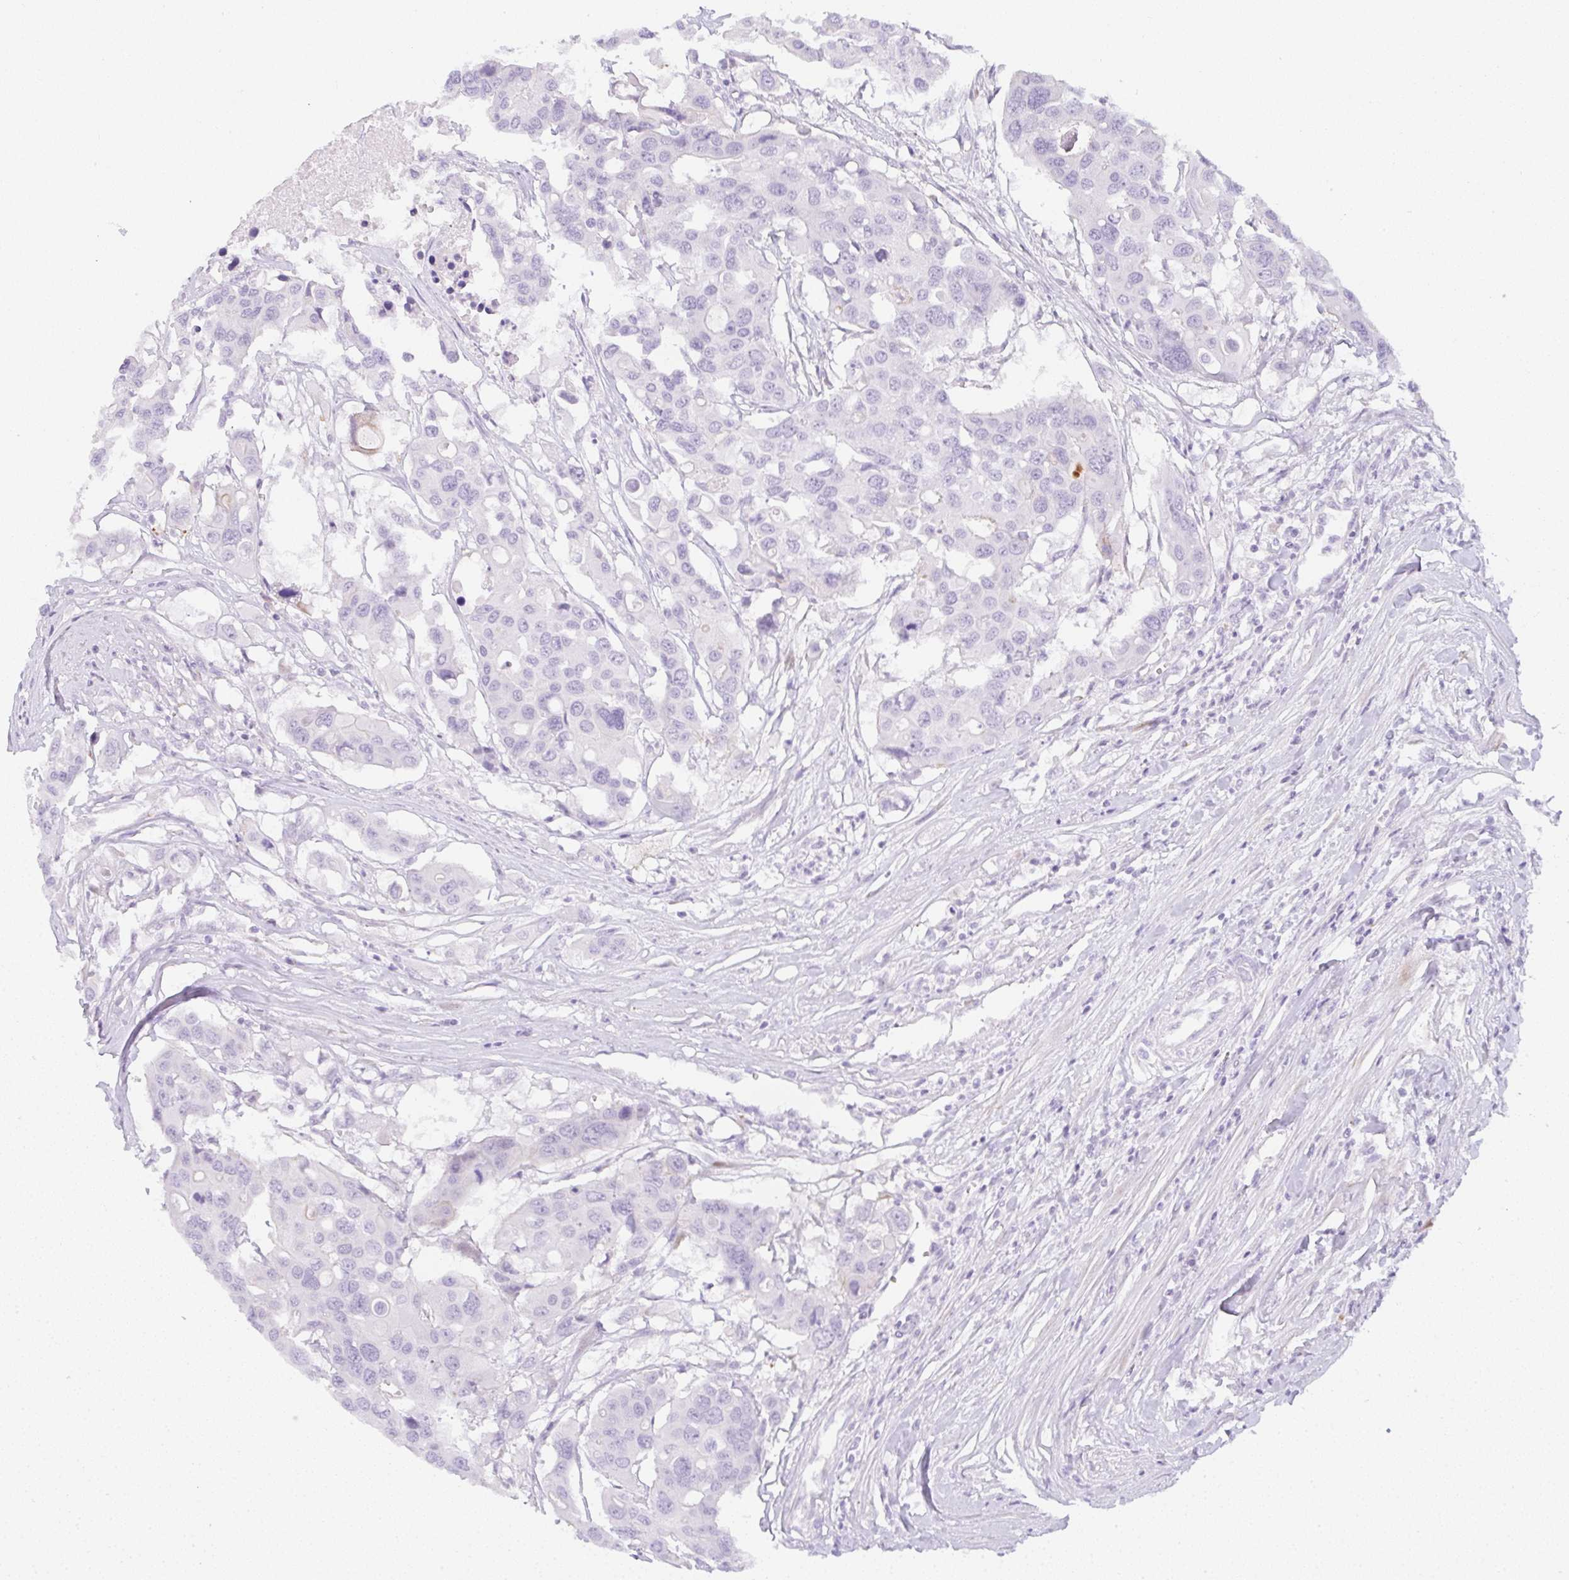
{"staining": {"intensity": "negative", "quantity": "none", "location": "none"}, "tissue": "colorectal cancer", "cell_type": "Tumor cells", "image_type": "cancer", "snomed": [{"axis": "morphology", "description": "Adenocarcinoma, NOS"}, {"axis": "topography", "description": "Colon"}], "caption": "The image demonstrates no staining of tumor cells in colorectal adenocarcinoma.", "gene": "LPAR4", "patient": {"sex": "male", "age": 77}}